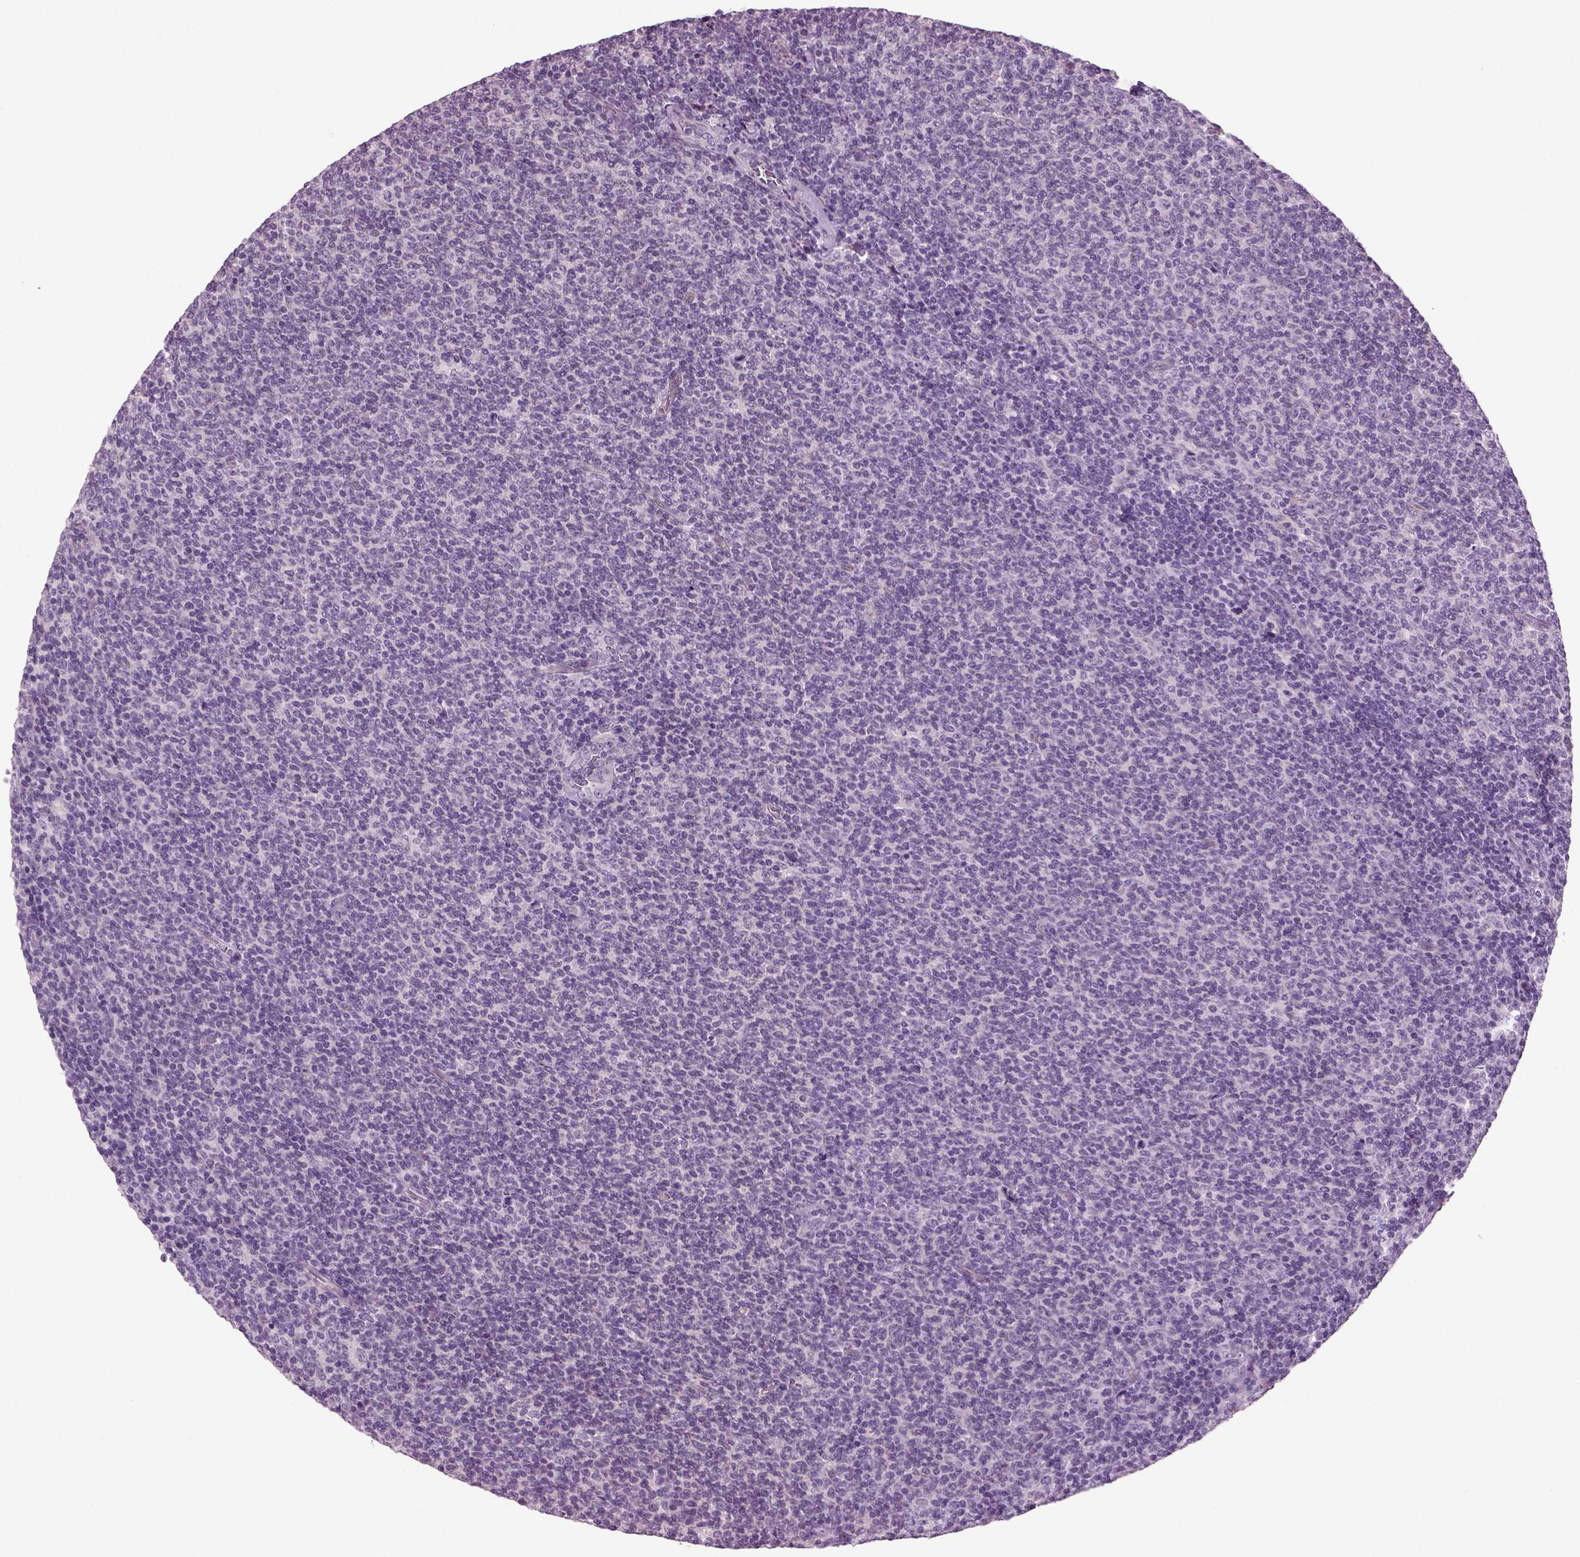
{"staining": {"intensity": "negative", "quantity": "none", "location": "none"}, "tissue": "lymphoma", "cell_type": "Tumor cells", "image_type": "cancer", "snomed": [{"axis": "morphology", "description": "Malignant lymphoma, non-Hodgkin's type, Low grade"}, {"axis": "topography", "description": "Lymph node"}], "caption": "Lymphoma was stained to show a protein in brown. There is no significant expression in tumor cells. (Brightfield microscopy of DAB immunohistochemistry at high magnification).", "gene": "COL9A2", "patient": {"sex": "male", "age": 52}}